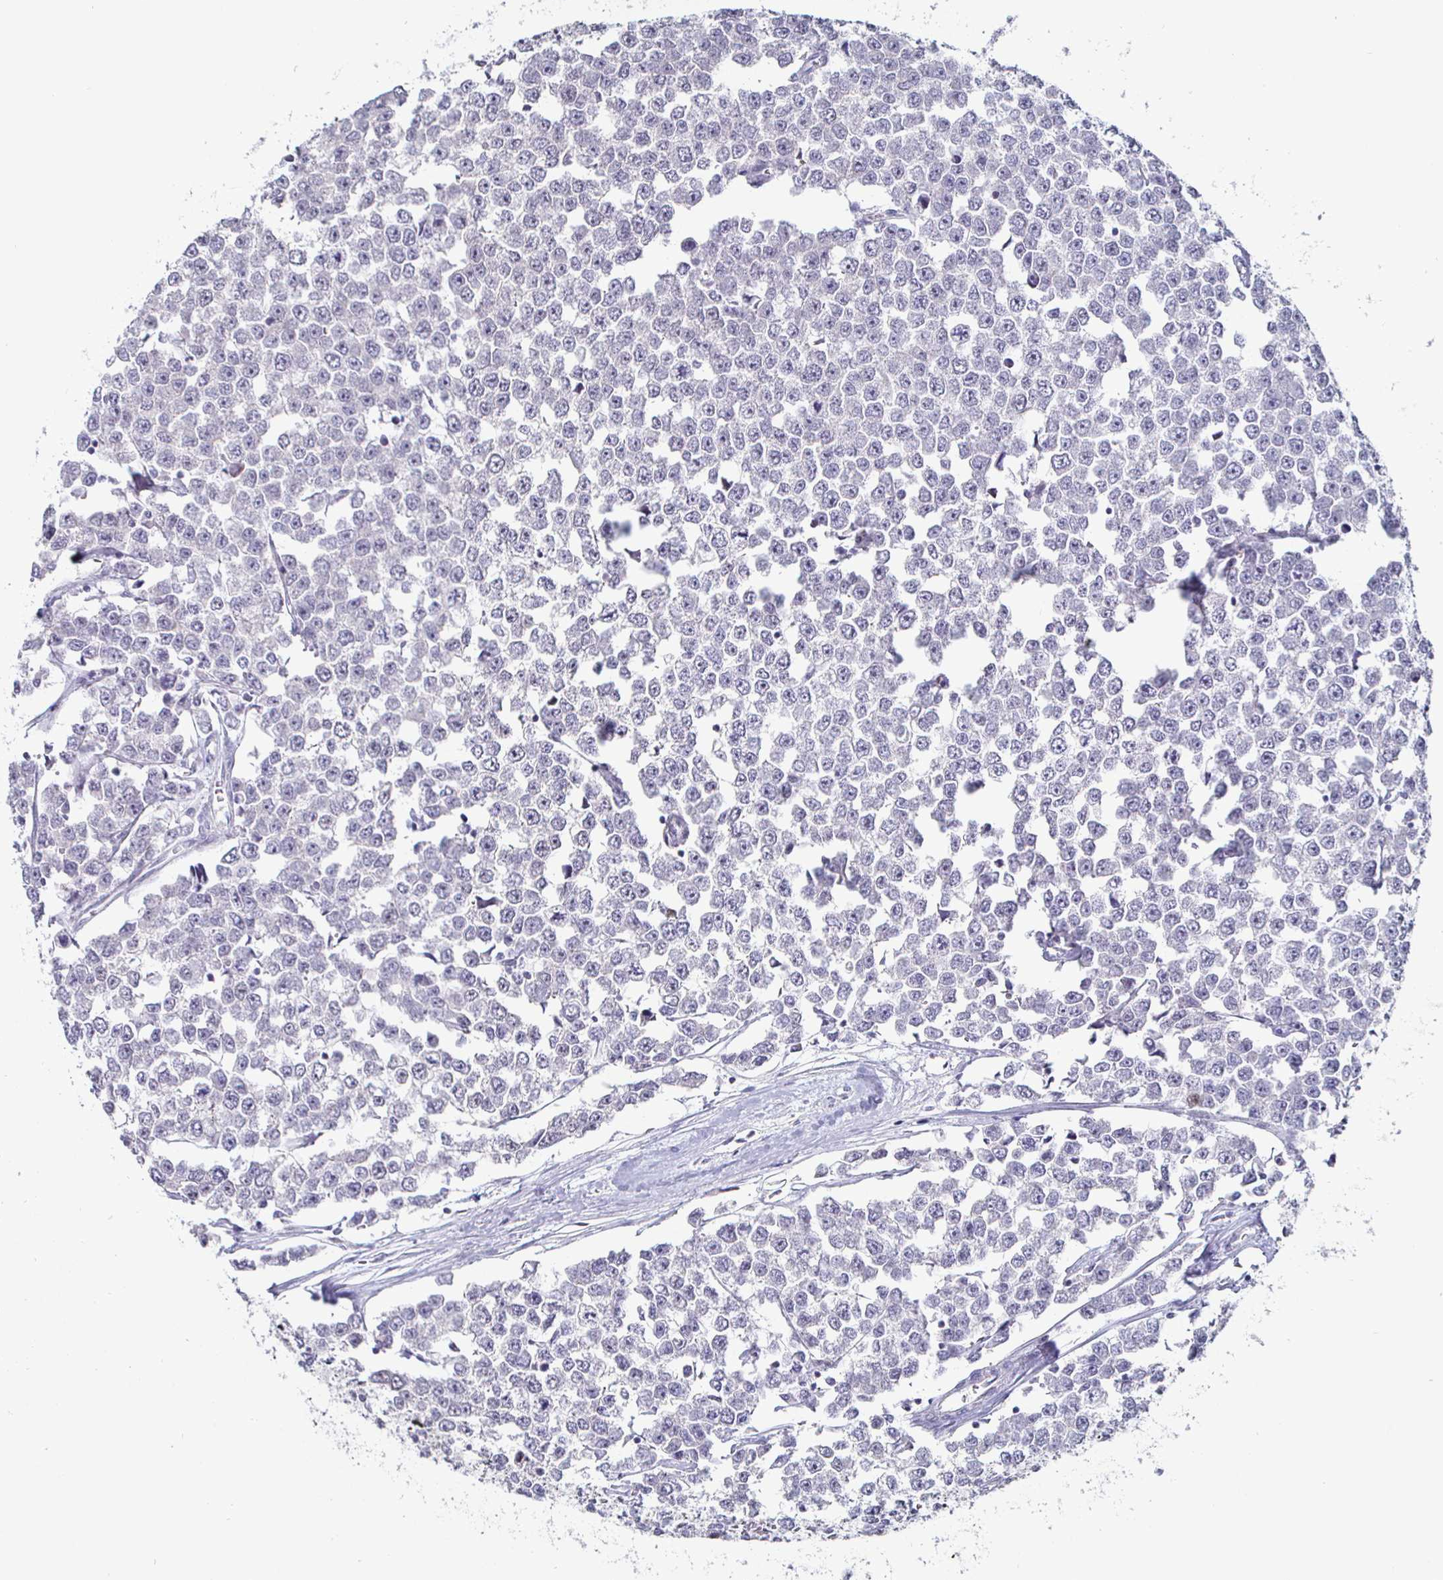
{"staining": {"intensity": "negative", "quantity": "none", "location": "none"}, "tissue": "testis cancer", "cell_type": "Tumor cells", "image_type": "cancer", "snomed": [{"axis": "morphology", "description": "Seminoma, NOS"}, {"axis": "morphology", "description": "Carcinoma, Embryonal, NOS"}, {"axis": "topography", "description": "Testis"}], "caption": "High magnification brightfield microscopy of testis cancer (seminoma) stained with DAB (brown) and counterstained with hematoxylin (blue): tumor cells show no significant expression.", "gene": "DMRTB1", "patient": {"sex": "male", "age": 52}}